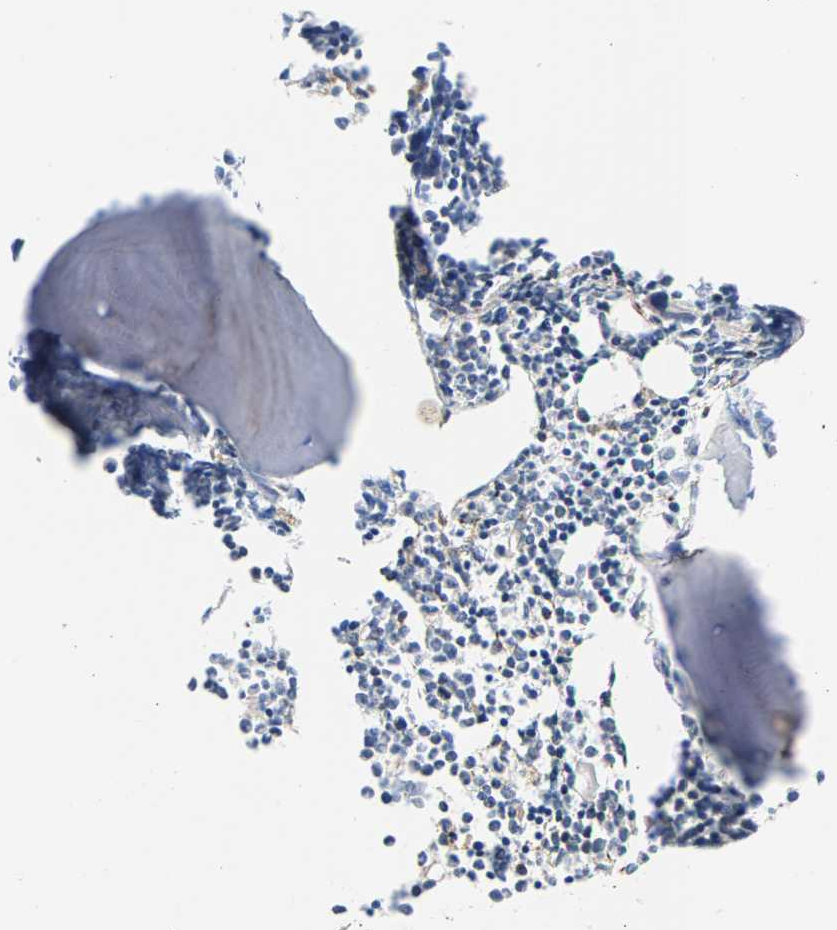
{"staining": {"intensity": "moderate", "quantity": "<25%", "location": "cytoplasmic/membranous"}, "tissue": "bone marrow", "cell_type": "Hematopoietic cells", "image_type": "normal", "snomed": [{"axis": "morphology", "description": "Normal tissue, NOS"}, {"axis": "morphology", "description": "Inflammation, NOS"}, {"axis": "topography", "description": "Bone marrow"}], "caption": "Human bone marrow stained with a brown dye reveals moderate cytoplasmic/membranous positive positivity in about <25% of hematopoietic cells.", "gene": "PDE1A", "patient": {"sex": "female", "age": 53}}